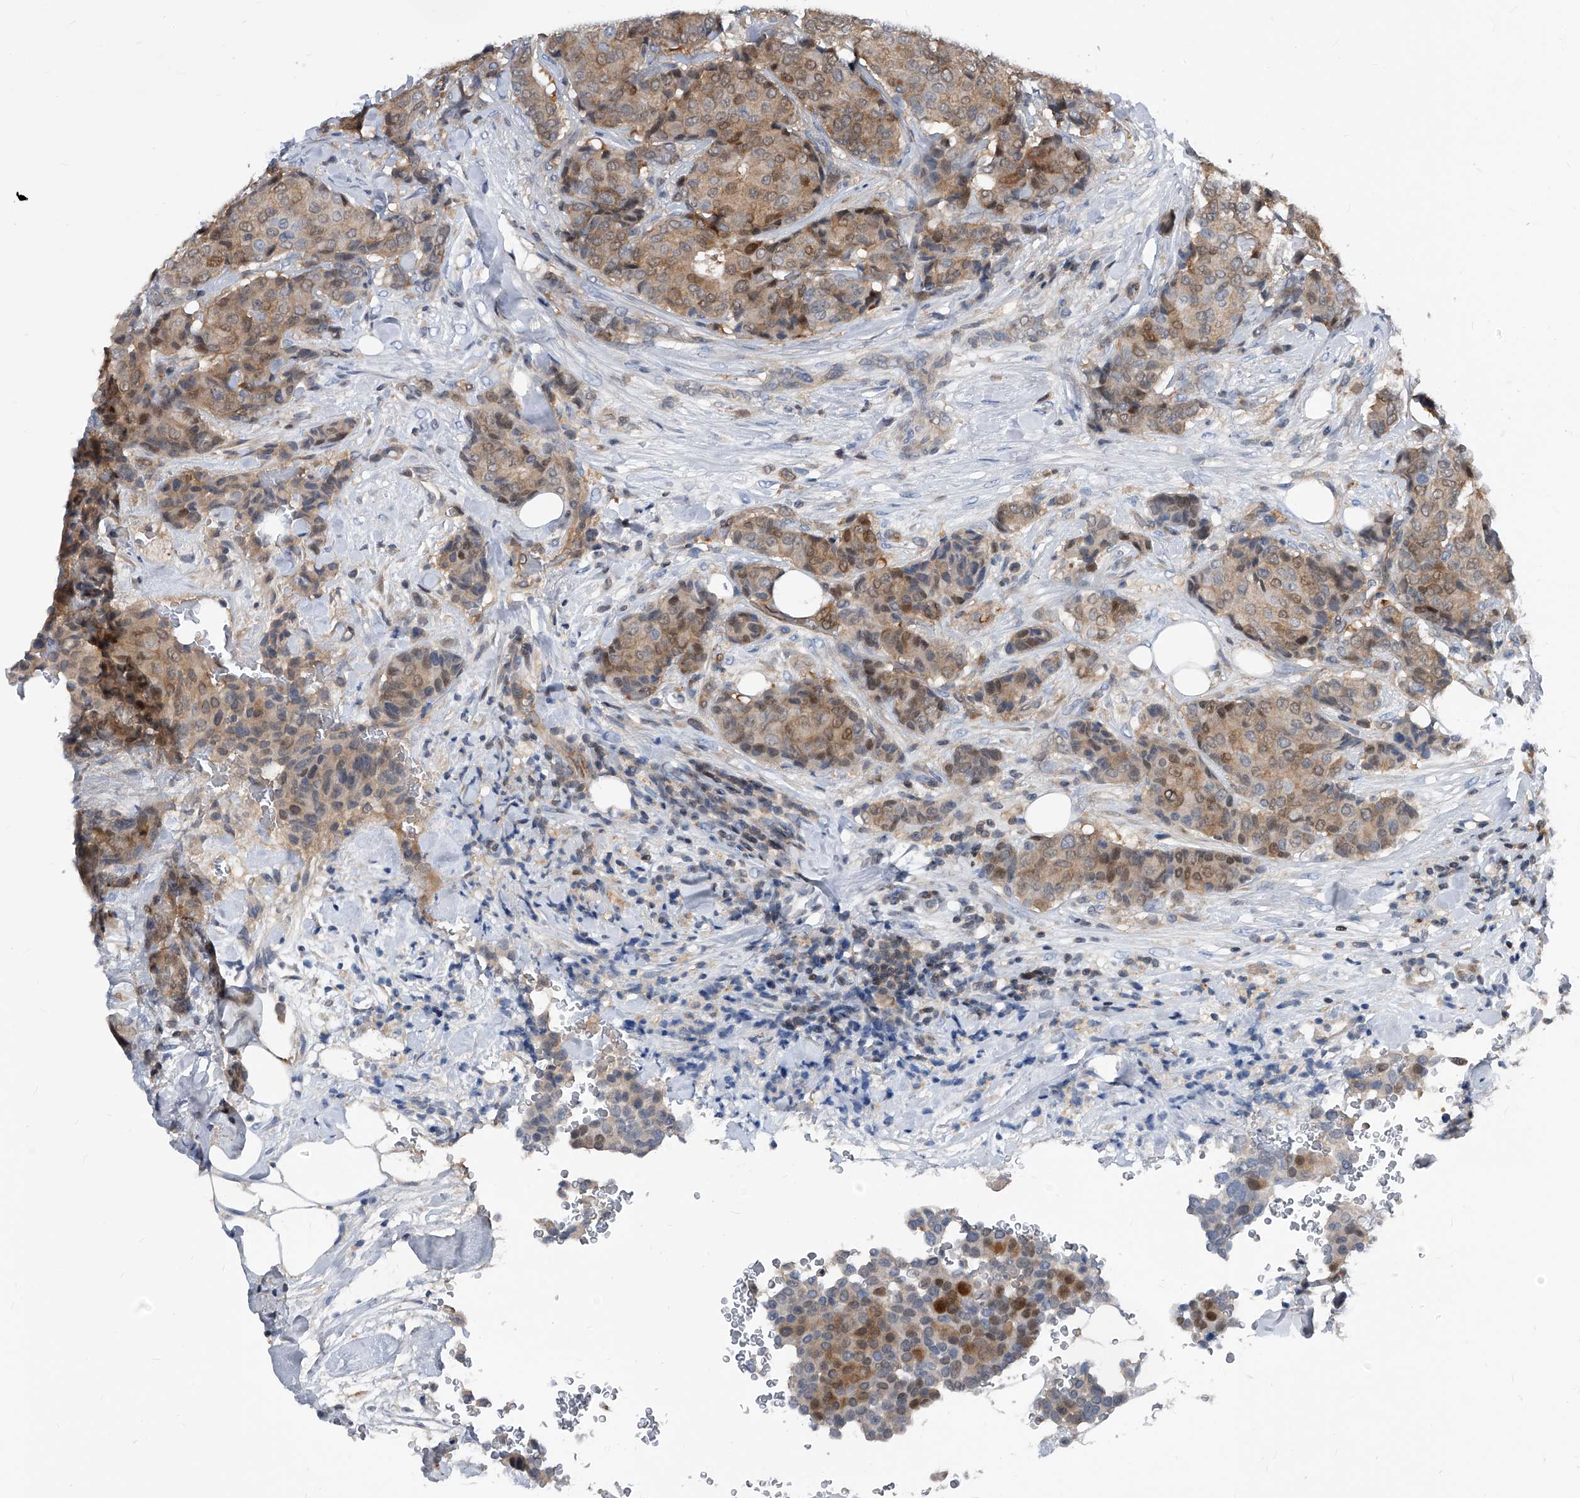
{"staining": {"intensity": "moderate", "quantity": "25%-75%", "location": "cytoplasmic/membranous,nuclear"}, "tissue": "breast cancer", "cell_type": "Tumor cells", "image_type": "cancer", "snomed": [{"axis": "morphology", "description": "Duct carcinoma"}, {"axis": "topography", "description": "Breast"}], "caption": "The immunohistochemical stain highlights moderate cytoplasmic/membranous and nuclear positivity in tumor cells of breast infiltrating ductal carcinoma tissue.", "gene": "MAP2K6", "patient": {"sex": "female", "age": 75}}